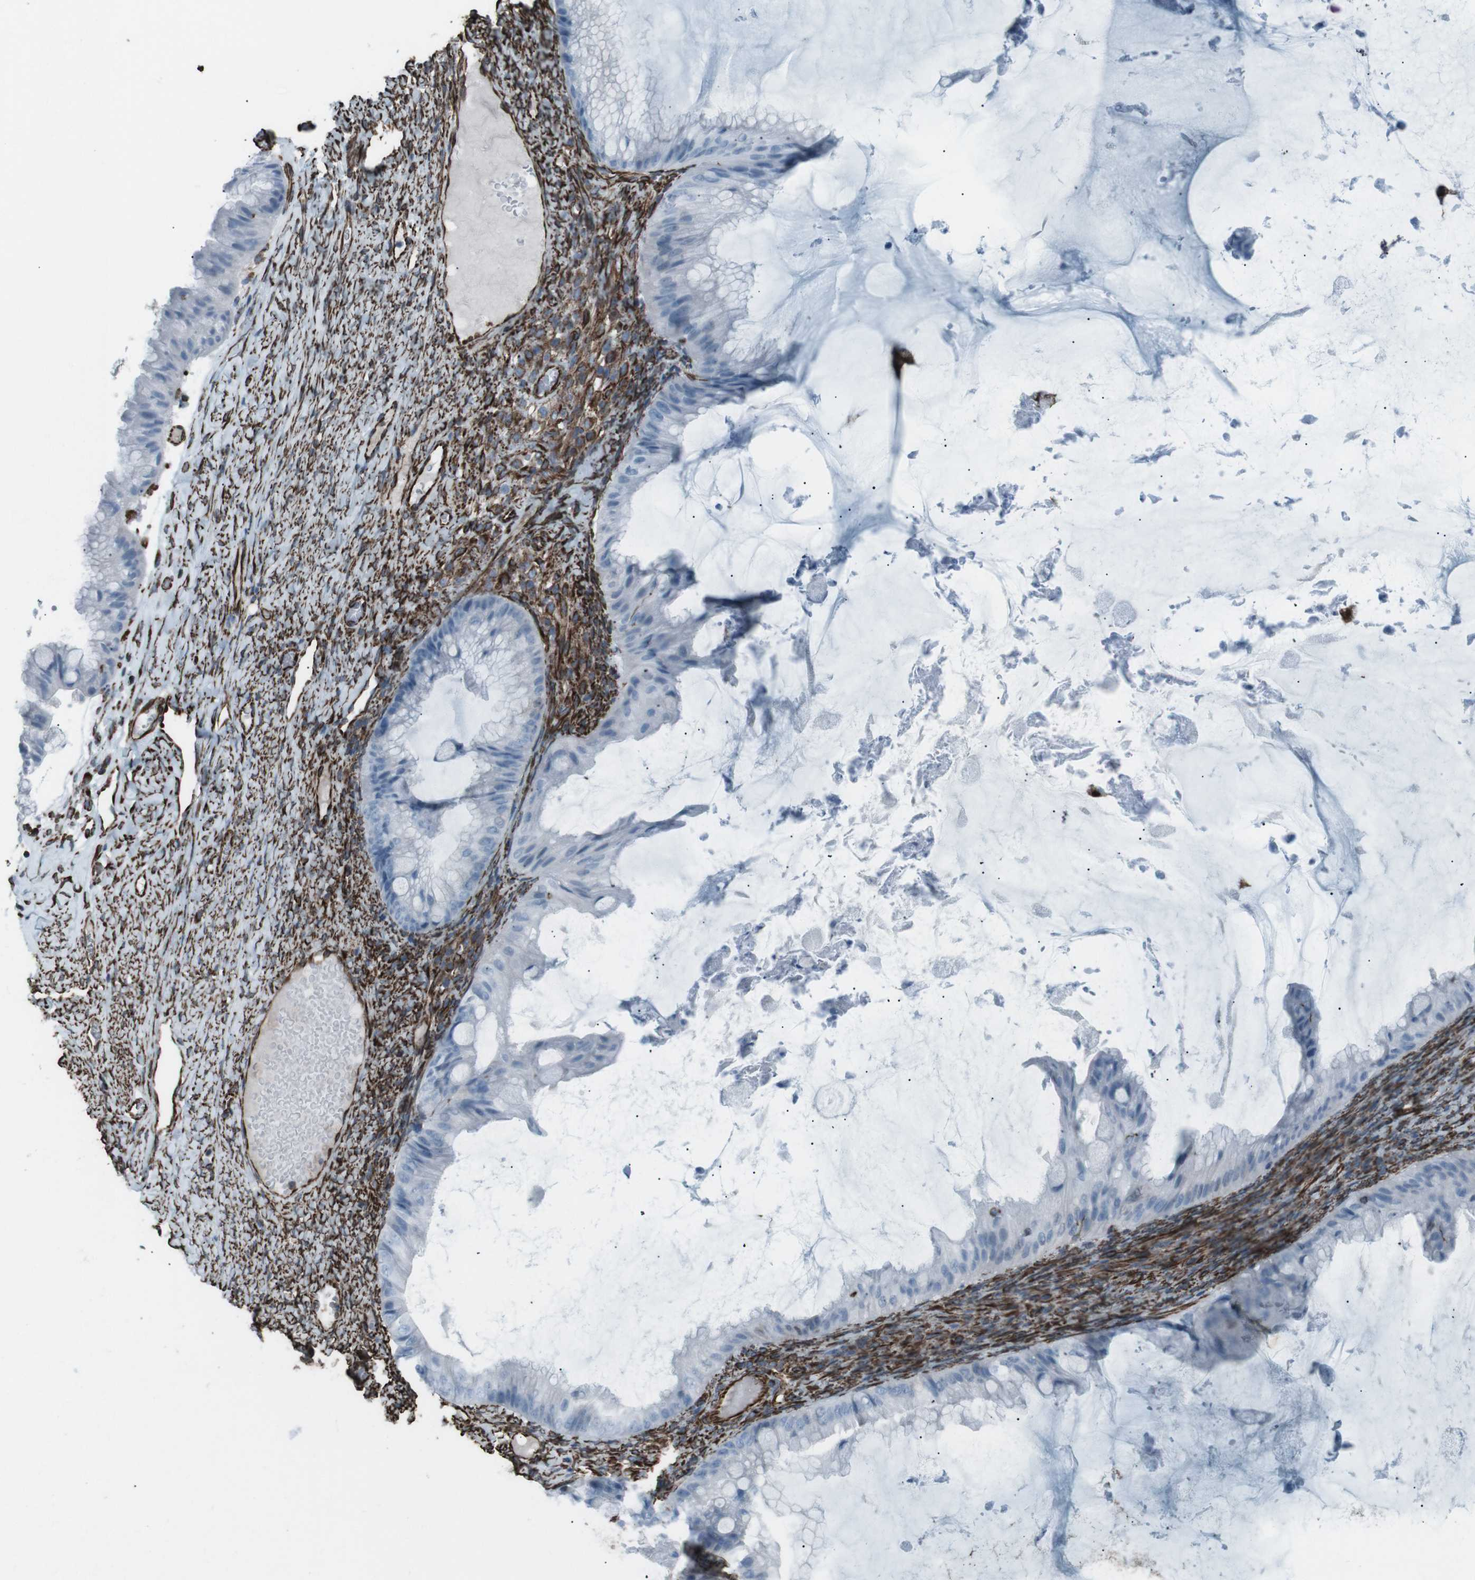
{"staining": {"intensity": "negative", "quantity": "none", "location": "none"}, "tissue": "ovarian cancer", "cell_type": "Tumor cells", "image_type": "cancer", "snomed": [{"axis": "morphology", "description": "Cystadenocarcinoma, mucinous, NOS"}, {"axis": "topography", "description": "Ovary"}], "caption": "Immunohistochemistry of human ovarian cancer demonstrates no staining in tumor cells.", "gene": "ZDHHC6", "patient": {"sex": "female", "age": 61}}